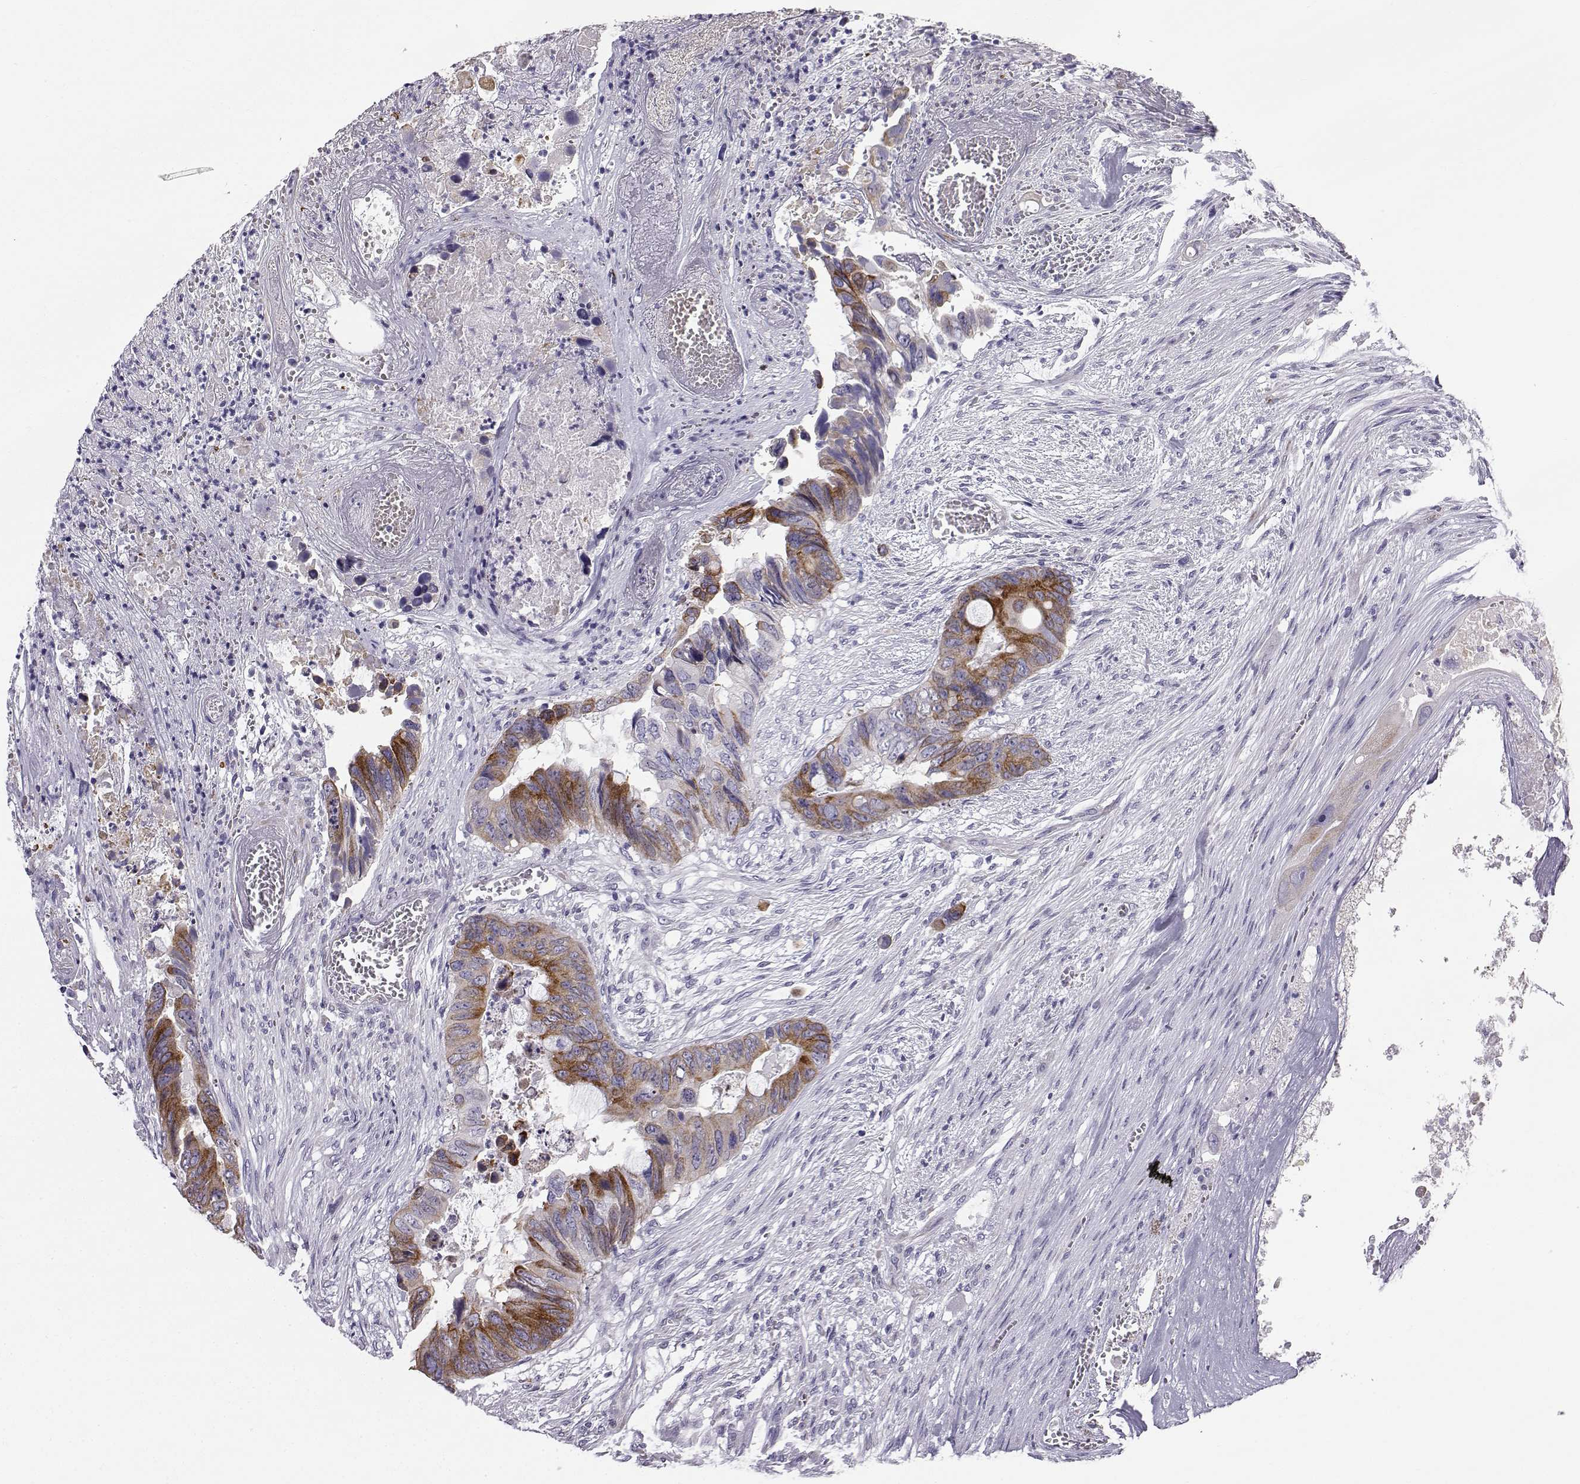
{"staining": {"intensity": "strong", "quantity": "<25%", "location": "cytoplasmic/membranous"}, "tissue": "colorectal cancer", "cell_type": "Tumor cells", "image_type": "cancer", "snomed": [{"axis": "morphology", "description": "Adenocarcinoma, NOS"}, {"axis": "topography", "description": "Rectum"}], "caption": "The photomicrograph exhibits a brown stain indicating the presence of a protein in the cytoplasmic/membranous of tumor cells in adenocarcinoma (colorectal).", "gene": "RNASE12", "patient": {"sex": "male", "age": 63}}